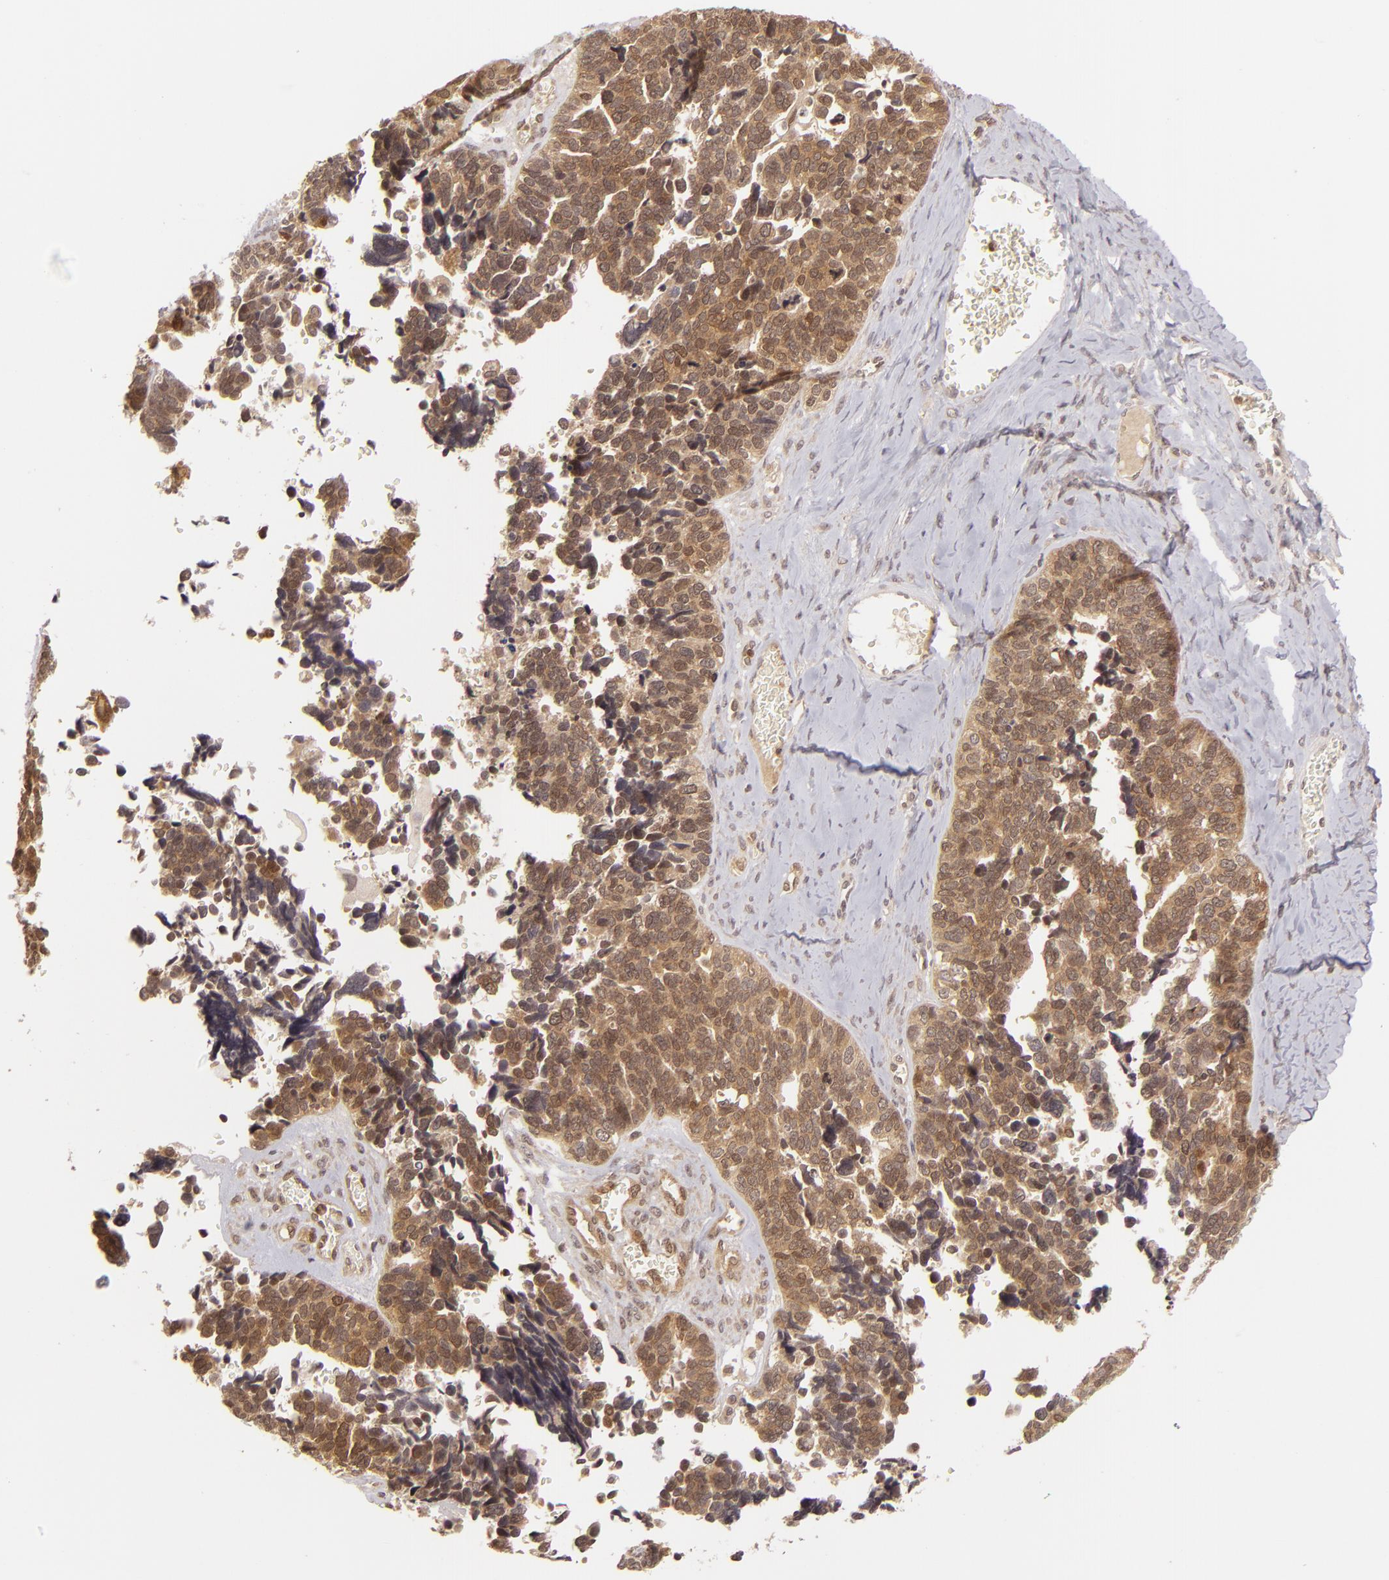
{"staining": {"intensity": "strong", "quantity": ">75%", "location": "cytoplasmic/membranous,nuclear"}, "tissue": "ovarian cancer", "cell_type": "Tumor cells", "image_type": "cancer", "snomed": [{"axis": "morphology", "description": "Cystadenocarcinoma, serous, NOS"}, {"axis": "topography", "description": "Ovary"}], "caption": "Approximately >75% of tumor cells in ovarian serous cystadenocarcinoma reveal strong cytoplasmic/membranous and nuclear protein staining as visualized by brown immunohistochemical staining.", "gene": "ZBTB33", "patient": {"sex": "female", "age": 77}}